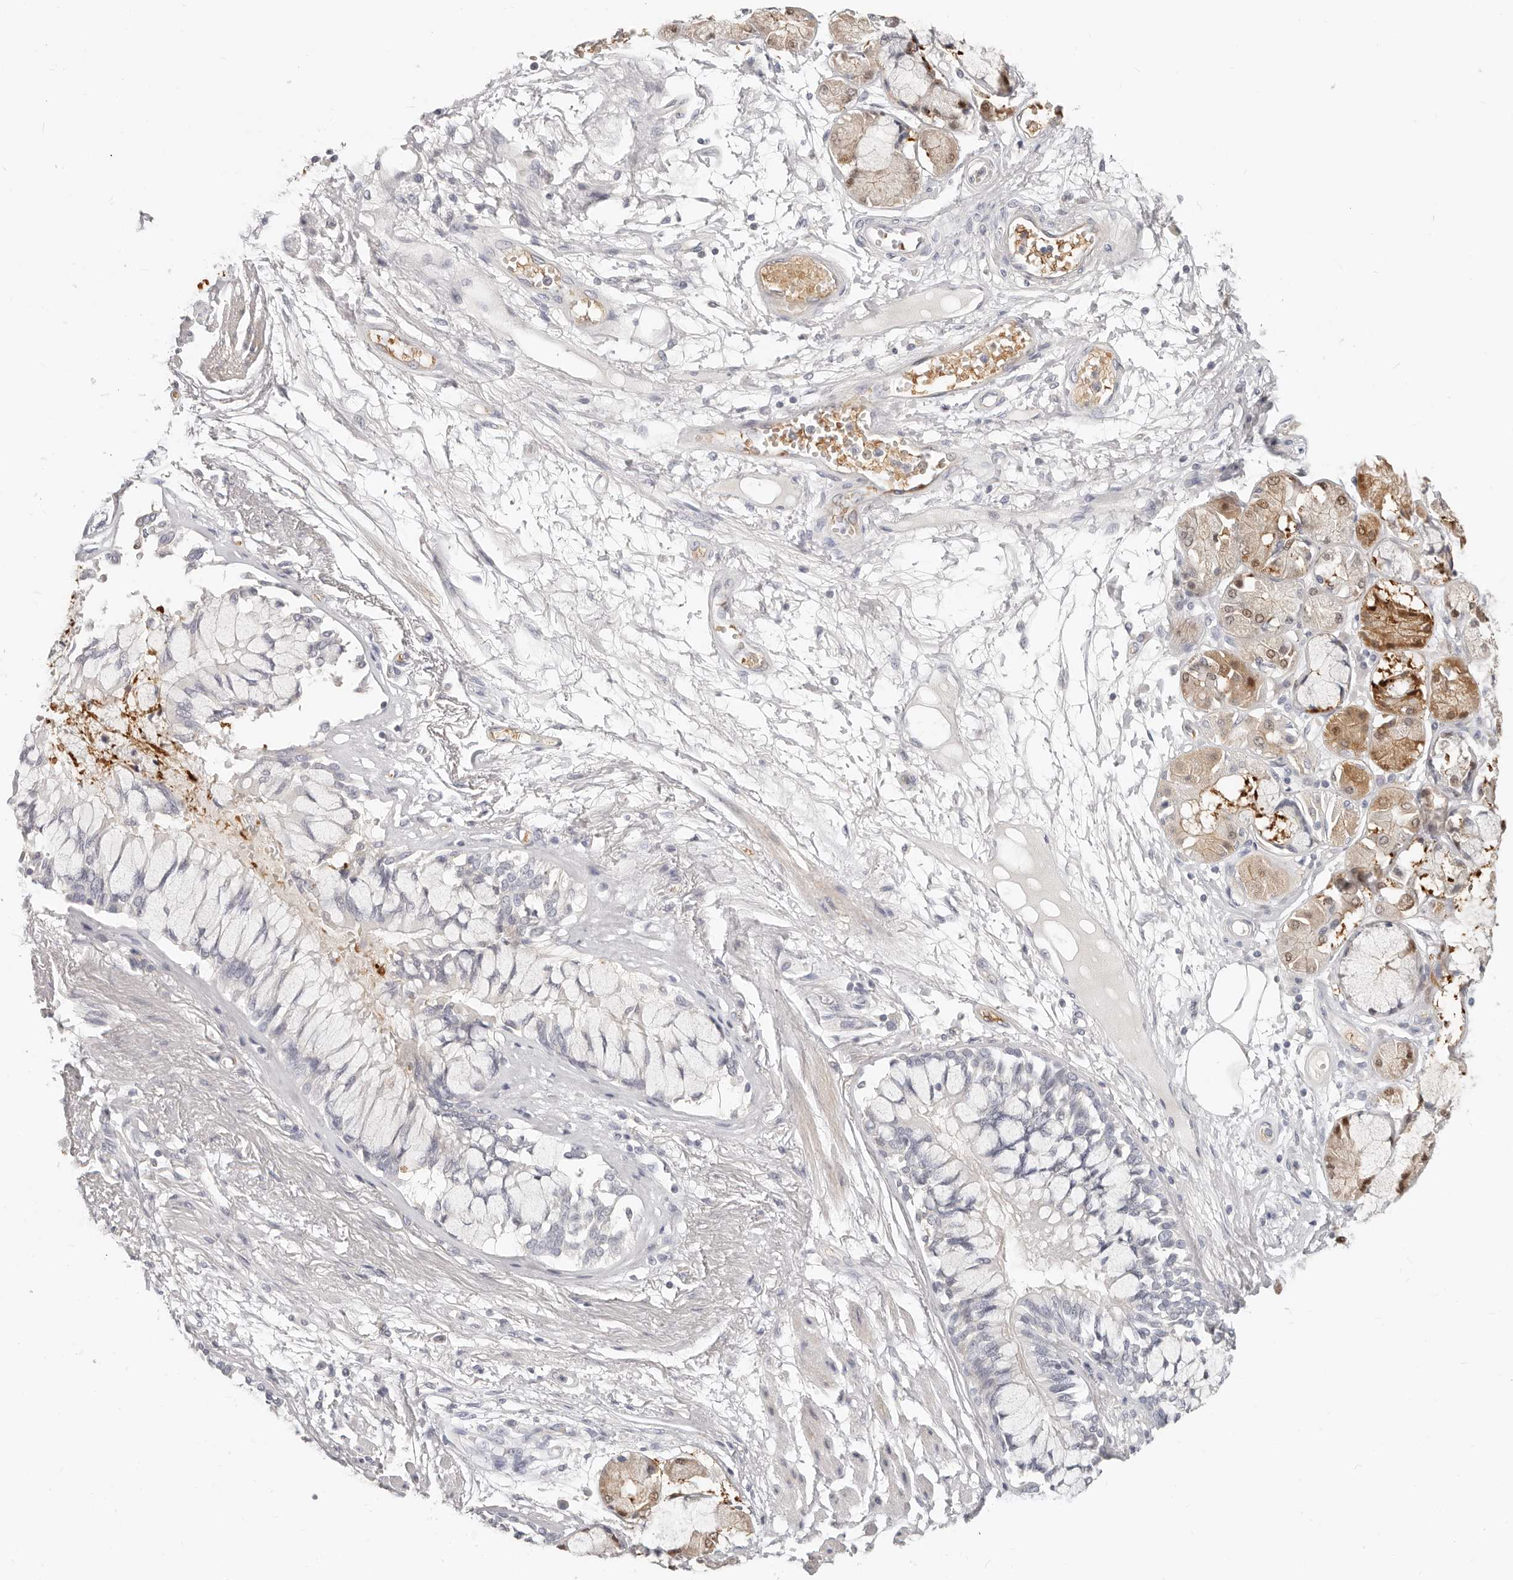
{"staining": {"intensity": "negative", "quantity": "none", "location": "none"}, "tissue": "adipose tissue", "cell_type": "Adipocytes", "image_type": "normal", "snomed": [{"axis": "morphology", "description": "Normal tissue, NOS"}, {"axis": "topography", "description": "Bronchus"}], "caption": "DAB (3,3'-diaminobenzidine) immunohistochemical staining of unremarkable adipose tissue displays no significant staining in adipocytes.", "gene": "TMEM63B", "patient": {"sex": "male", "age": 66}}